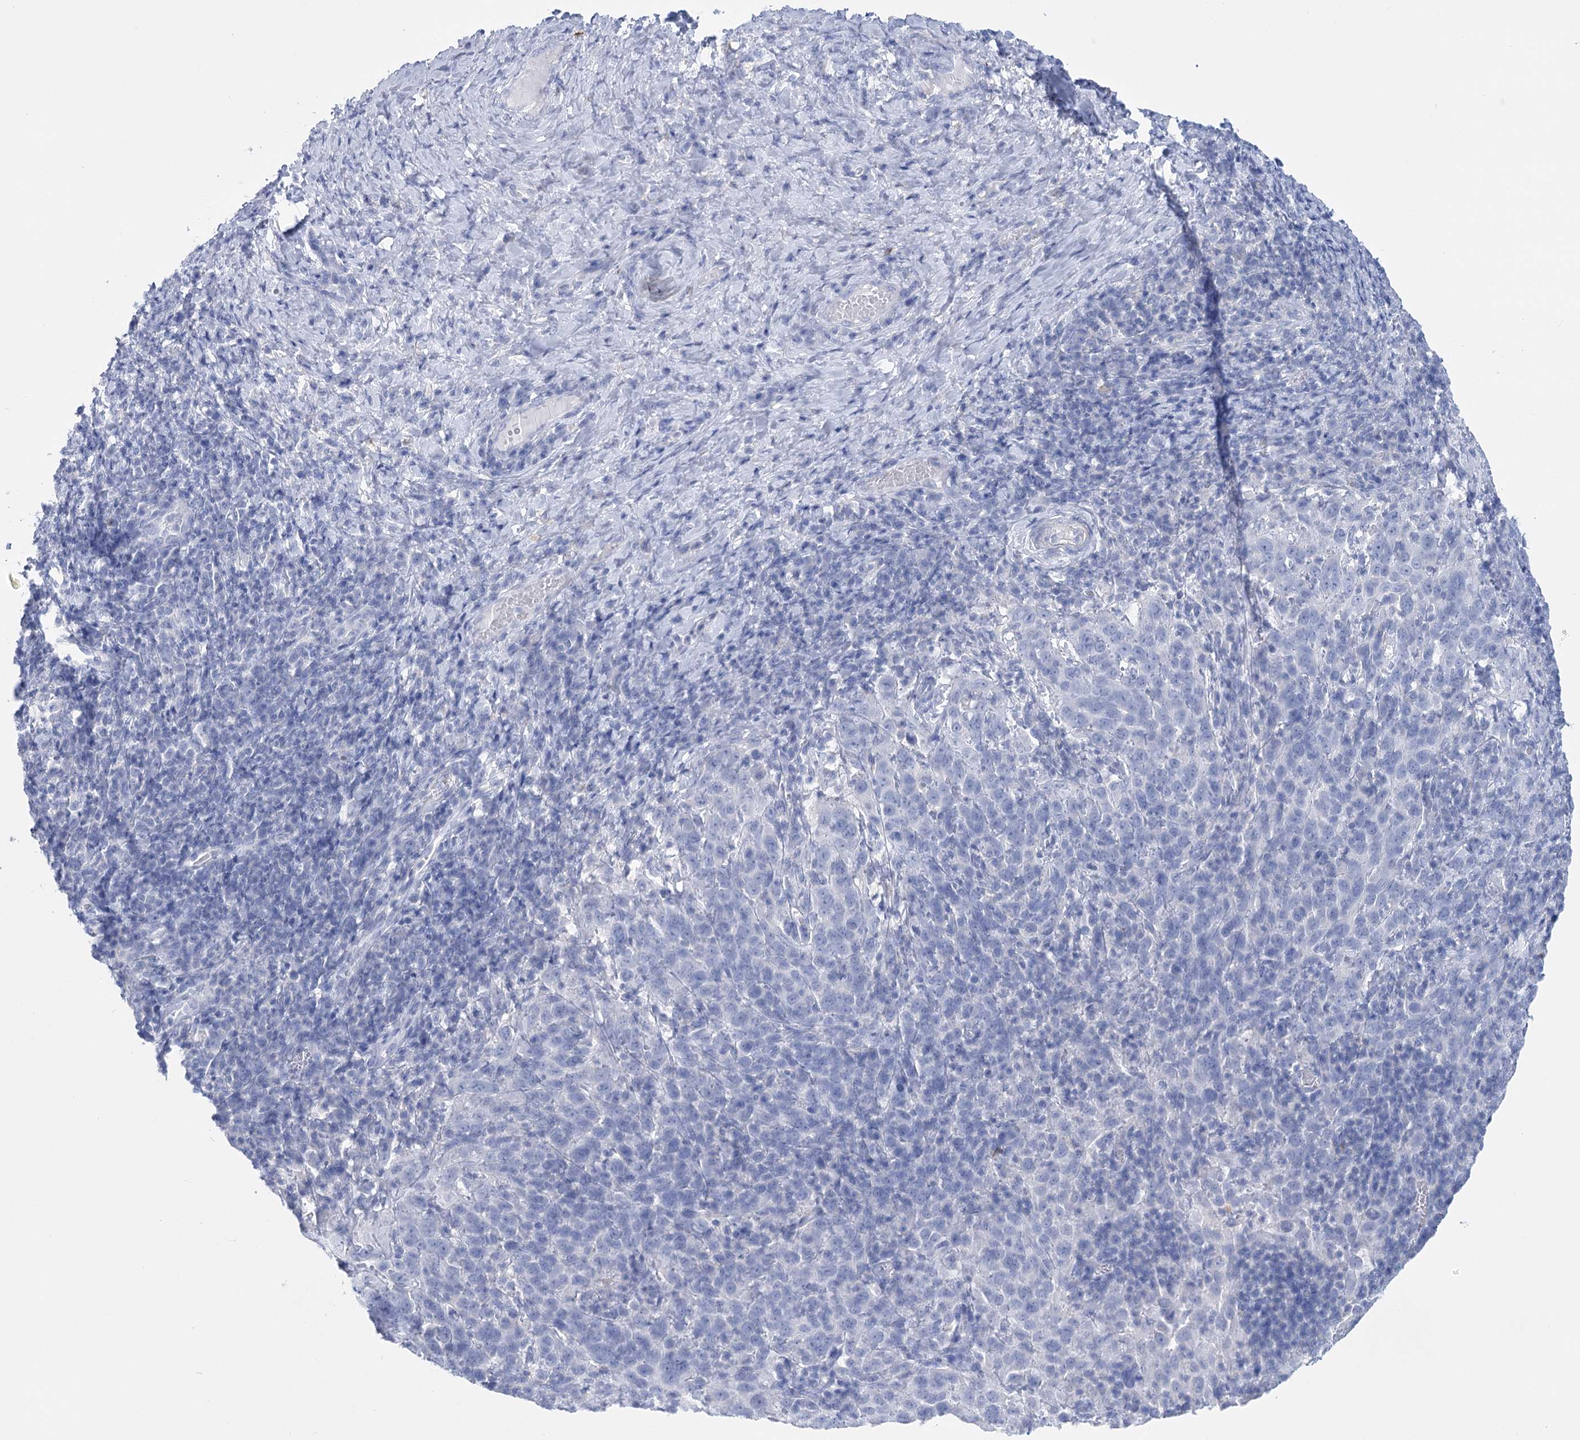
{"staining": {"intensity": "negative", "quantity": "none", "location": "none"}, "tissue": "cervical cancer", "cell_type": "Tumor cells", "image_type": "cancer", "snomed": [{"axis": "morphology", "description": "Squamous cell carcinoma, NOS"}, {"axis": "topography", "description": "Cervix"}], "caption": "The immunohistochemistry (IHC) micrograph has no significant expression in tumor cells of squamous cell carcinoma (cervical) tissue.", "gene": "PCDHA1", "patient": {"sex": "female", "age": 46}}